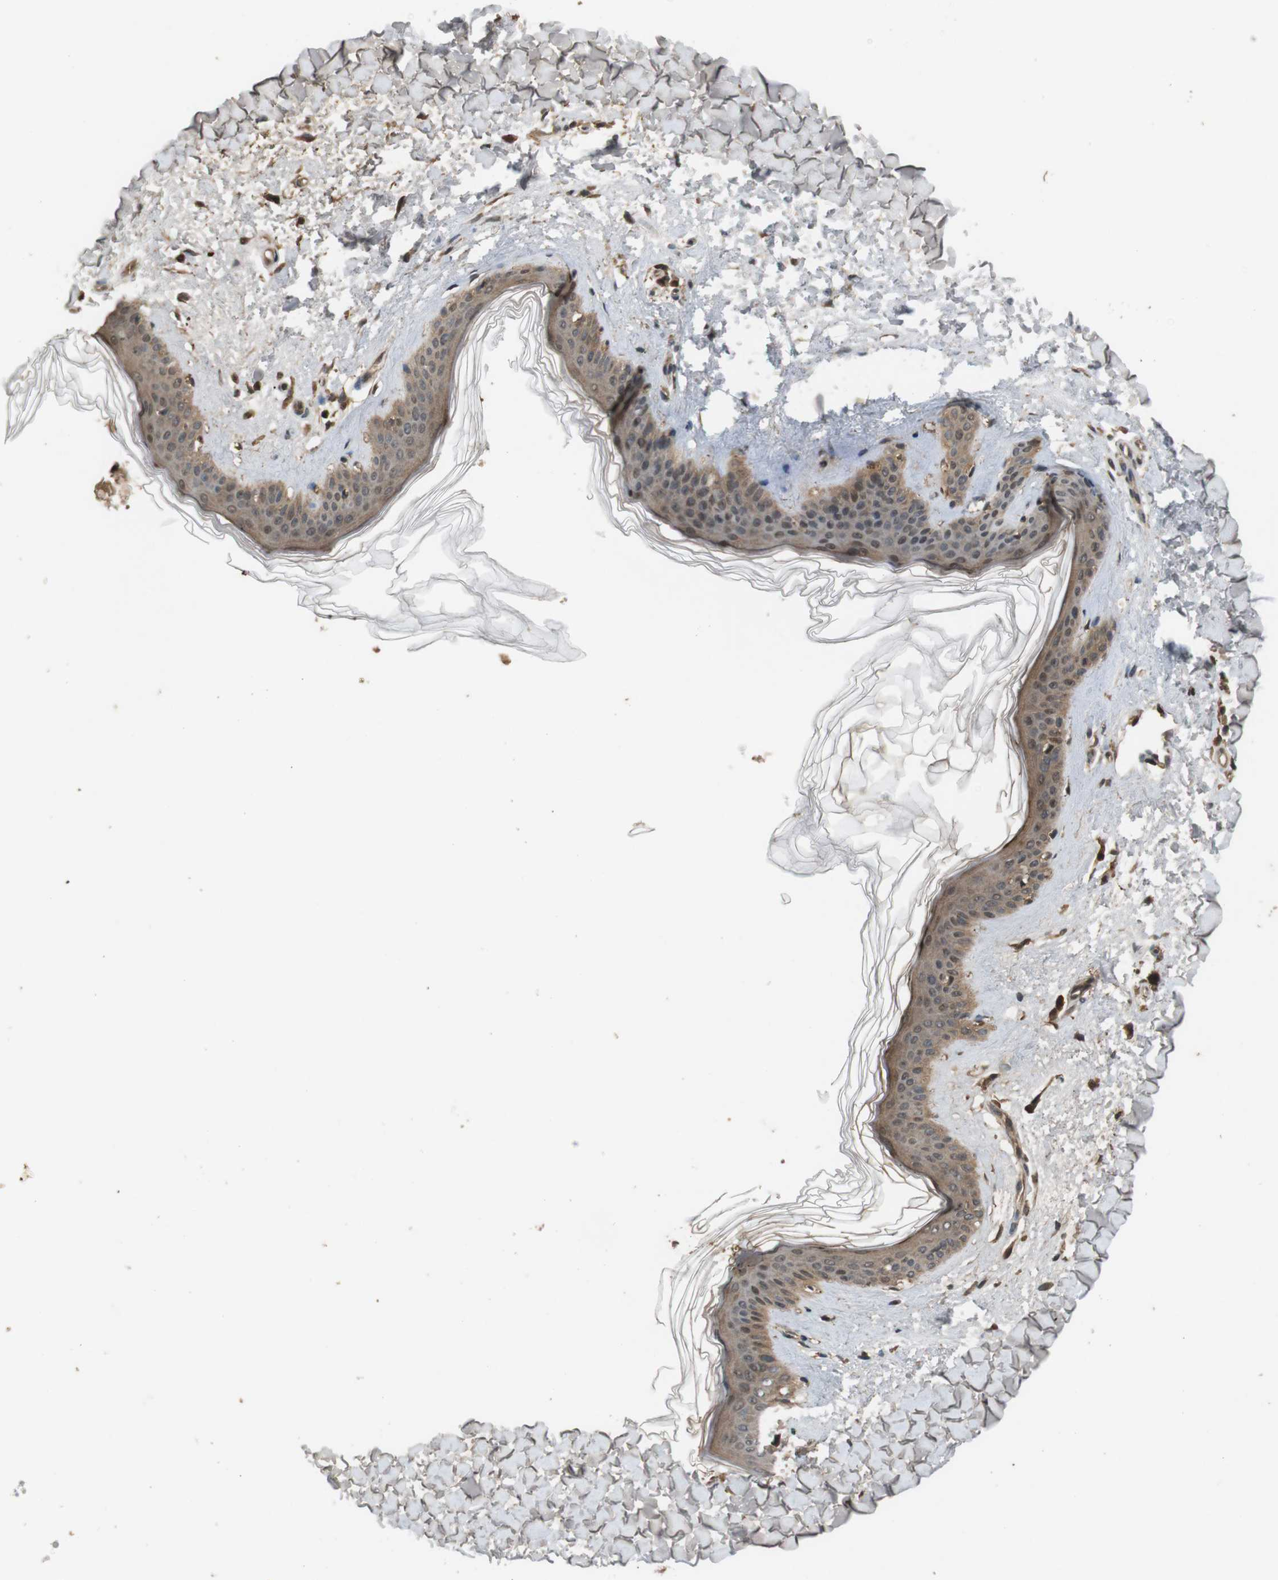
{"staining": {"intensity": "moderate", "quantity": ">75%", "location": "cytoplasmic/membranous"}, "tissue": "skin", "cell_type": "Fibroblasts", "image_type": "normal", "snomed": [{"axis": "morphology", "description": "Normal tissue, NOS"}, {"axis": "topography", "description": "Skin"}], "caption": "Human skin stained for a protein (brown) demonstrates moderate cytoplasmic/membranous positive positivity in approximately >75% of fibroblasts.", "gene": "NFKBIE", "patient": {"sex": "female", "age": 41}}